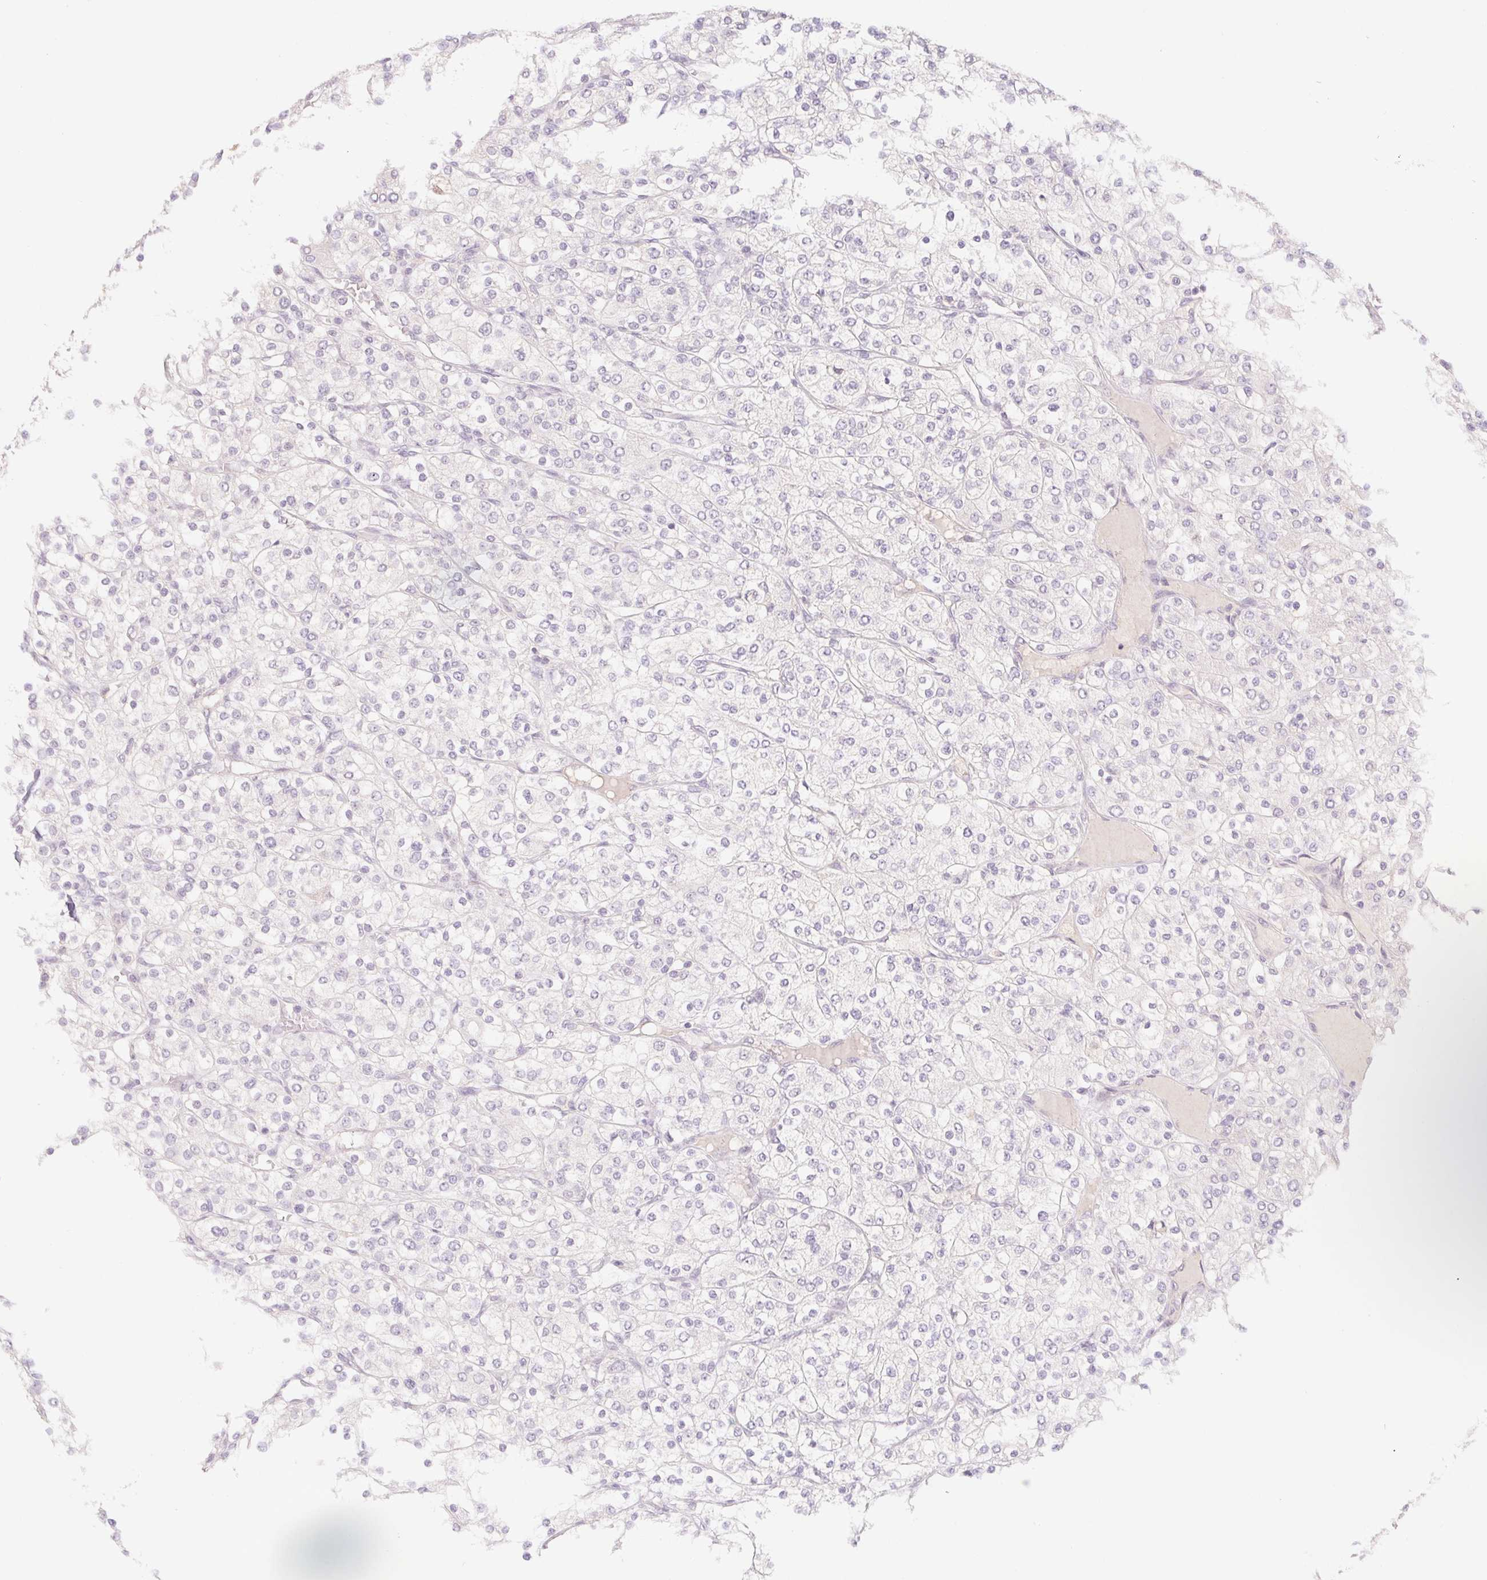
{"staining": {"intensity": "negative", "quantity": "none", "location": "none"}, "tissue": "renal cancer", "cell_type": "Tumor cells", "image_type": "cancer", "snomed": [{"axis": "morphology", "description": "Adenocarcinoma, NOS"}, {"axis": "topography", "description": "Kidney"}], "caption": "Tumor cells show no significant protein staining in adenocarcinoma (renal). Nuclei are stained in blue.", "gene": "PNMA8B", "patient": {"sex": "male", "age": 80}}